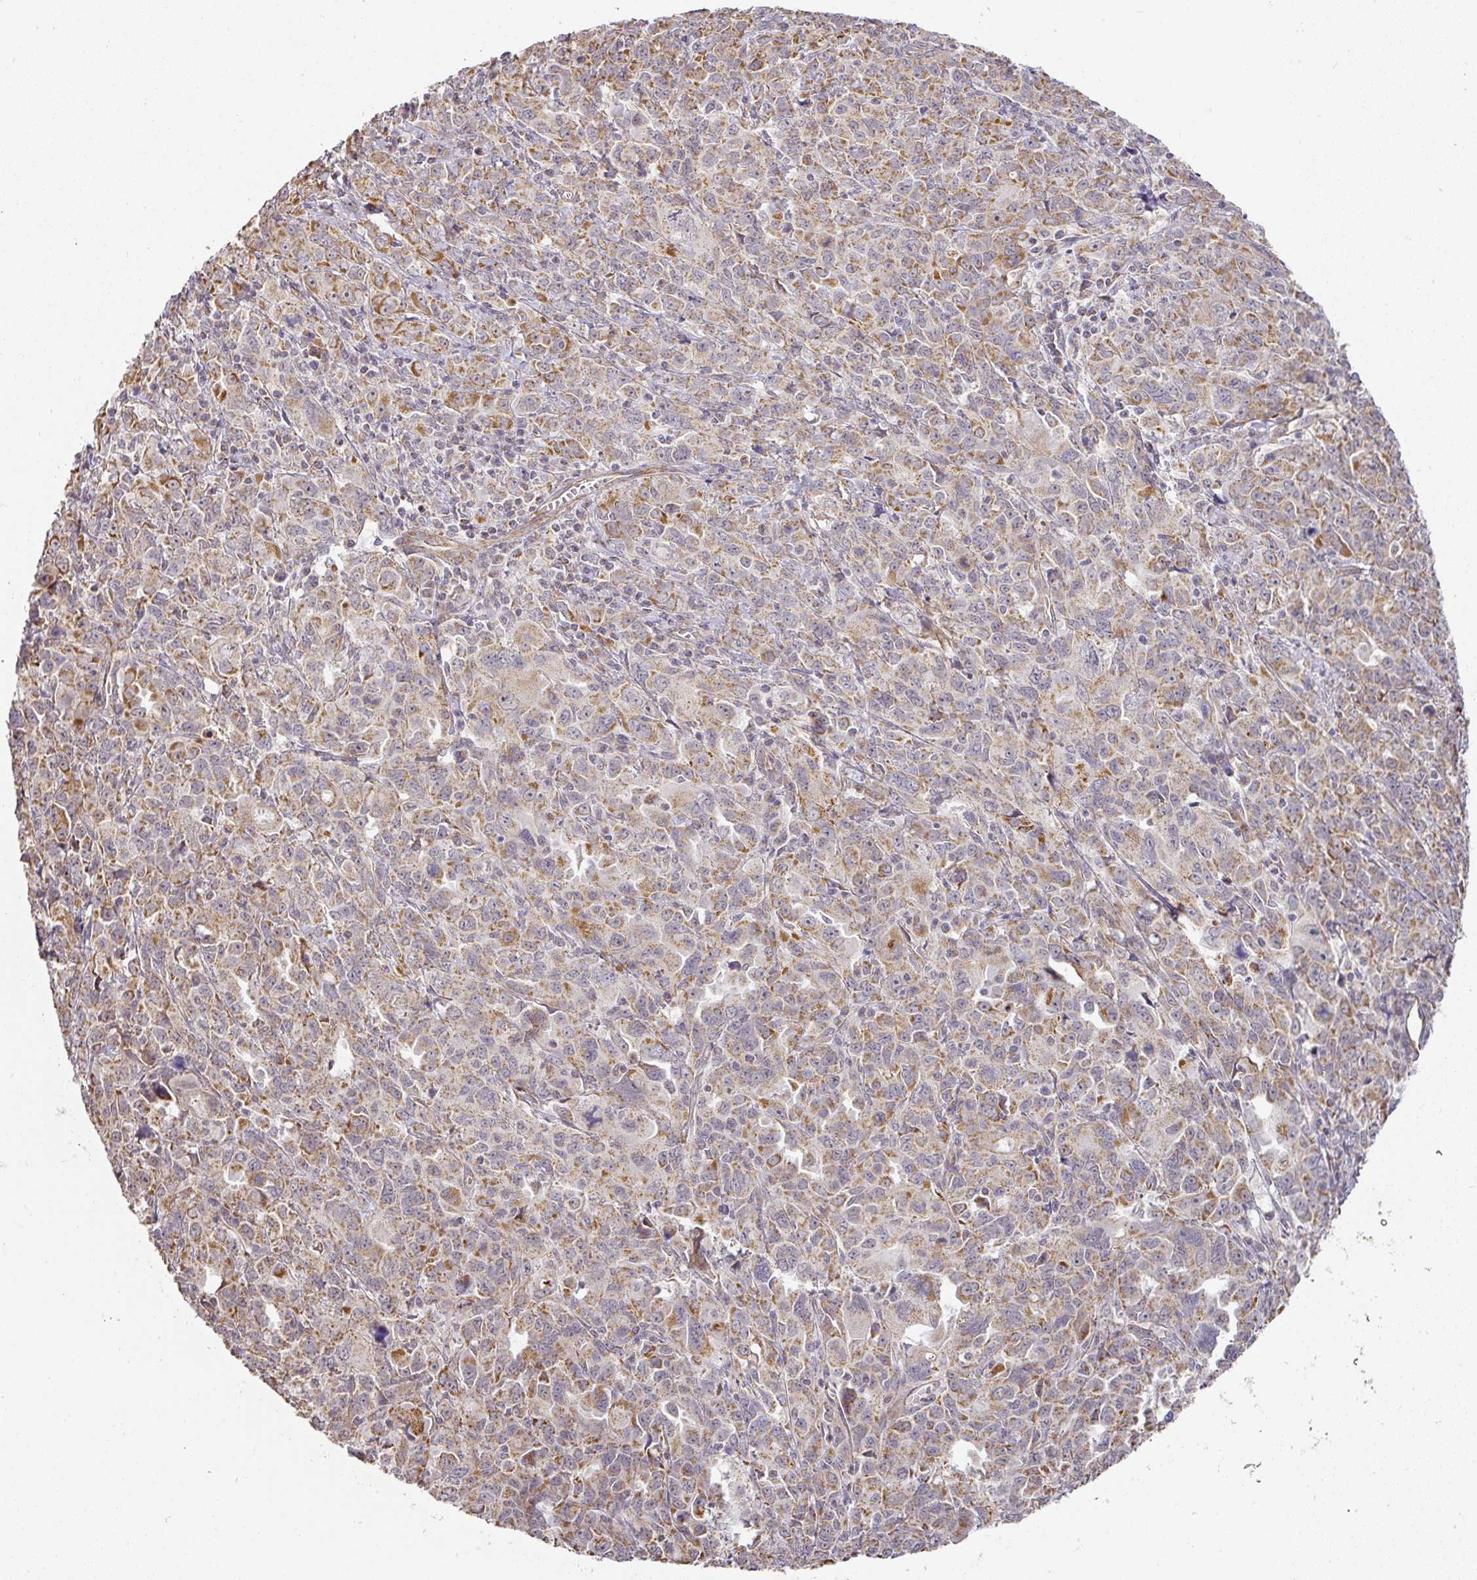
{"staining": {"intensity": "moderate", "quantity": ">75%", "location": "cytoplasmic/membranous"}, "tissue": "ovarian cancer", "cell_type": "Tumor cells", "image_type": "cancer", "snomed": [{"axis": "morphology", "description": "Adenocarcinoma, NOS"}, {"axis": "morphology", "description": "Carcinoma, endometroid"}, {"axis": "topography", "description": "Ovary"}], "caption": "Human ovarian adenocarcinoma stained with a brown dye demonstrates moderate cytoplasmic/membranous positive positivity in approximately >75% of tumor cells.", "gene": "MYOM2", "patient": {"sex": "female", "age": 72}}